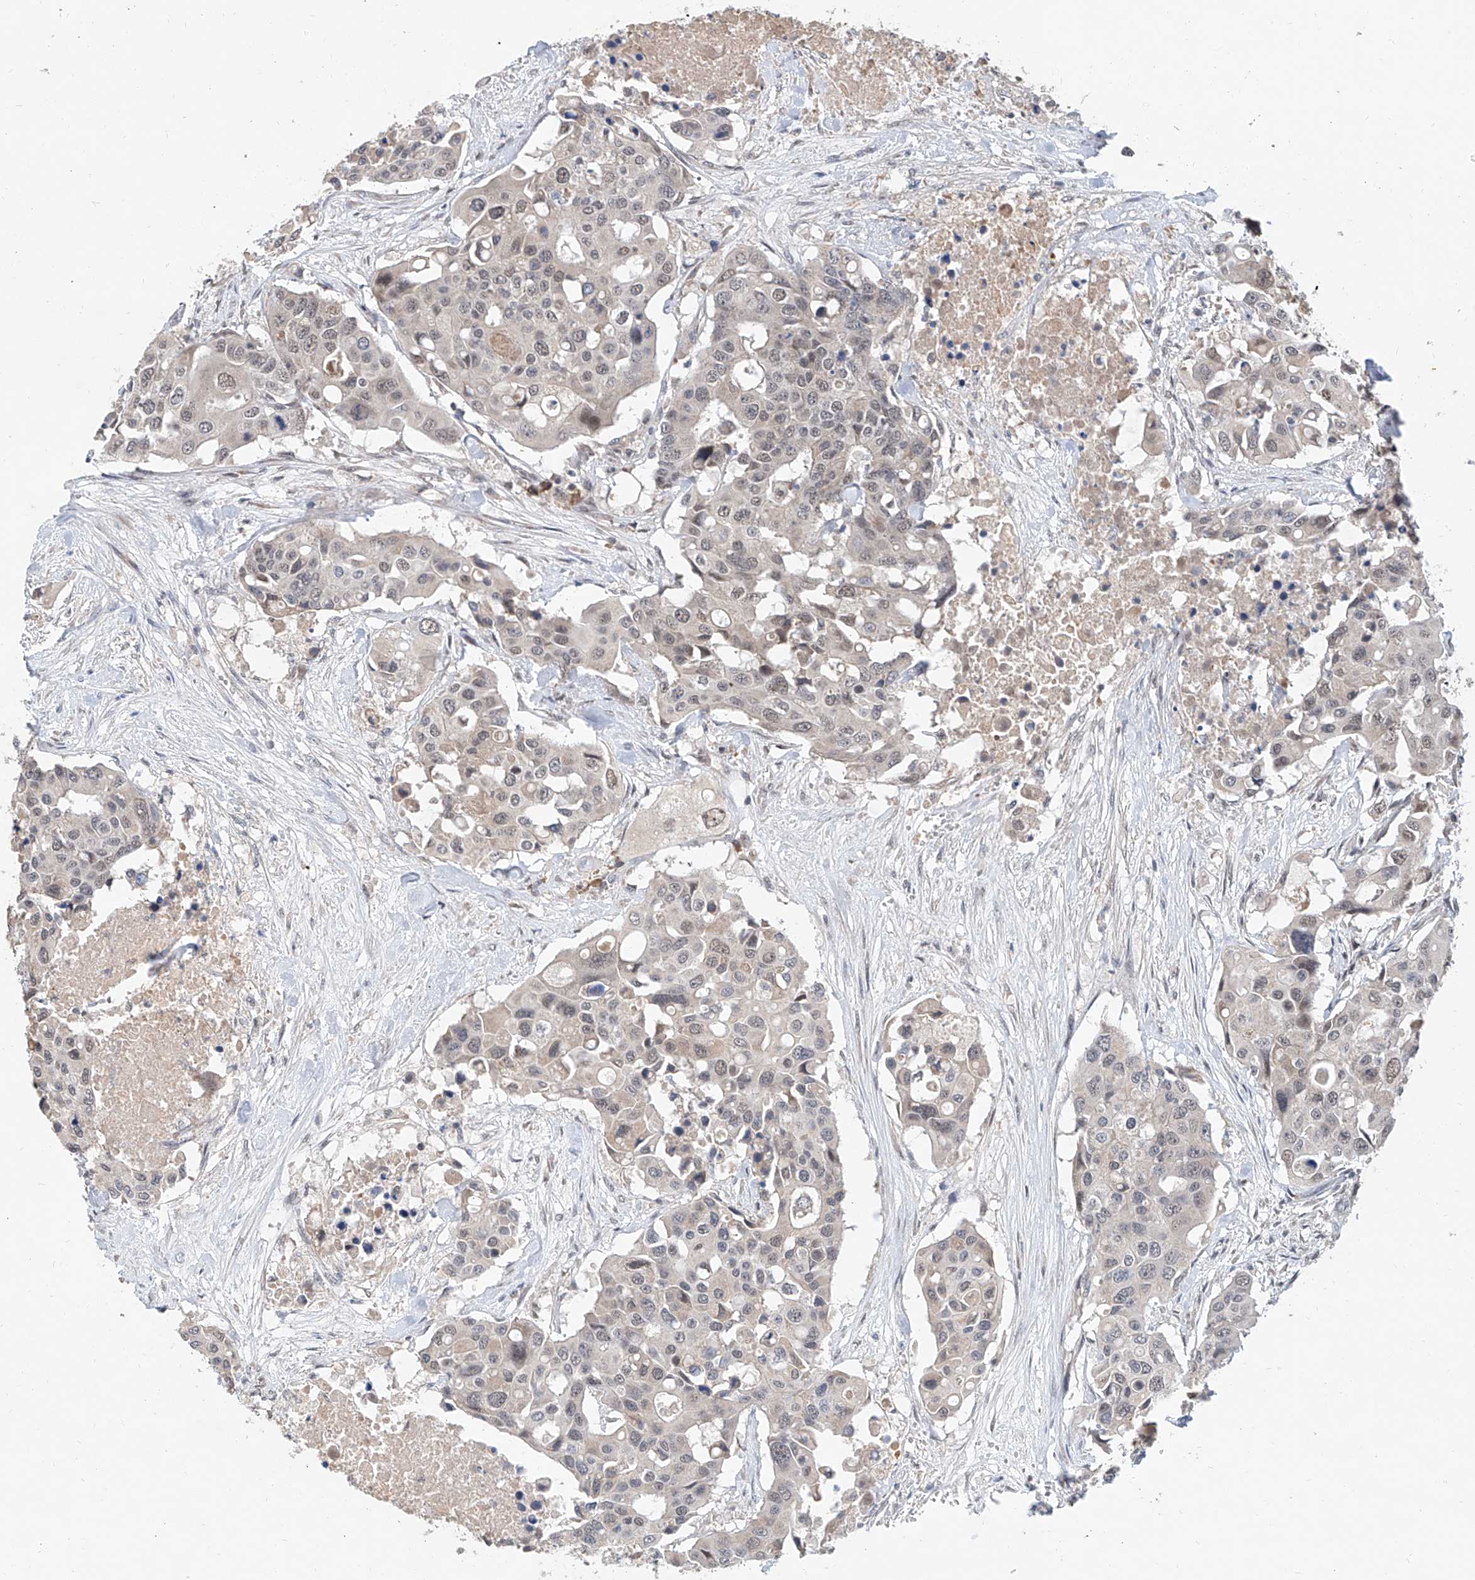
{"staining": {"intensity": "weak", "quantity": "<25%", "location": "nuclear"}, "tissue": "colorectal cancer", "cell_type": "Tumor cells", "image_type": "cancer", "snomed": [{"axis": "morphology", "description": "Adenocarcinoma, NOS"}, {"axis": "topography", "description": "Colon"}], "caption": "An immunohistochemistry histopathology image of colorectal adenocarcinoma is shown. There is no staining in tumor cells of colorectal adenocarcinoma.", "gene": "CARMIL3", "patient": {"sex": "male", "age": 77}}